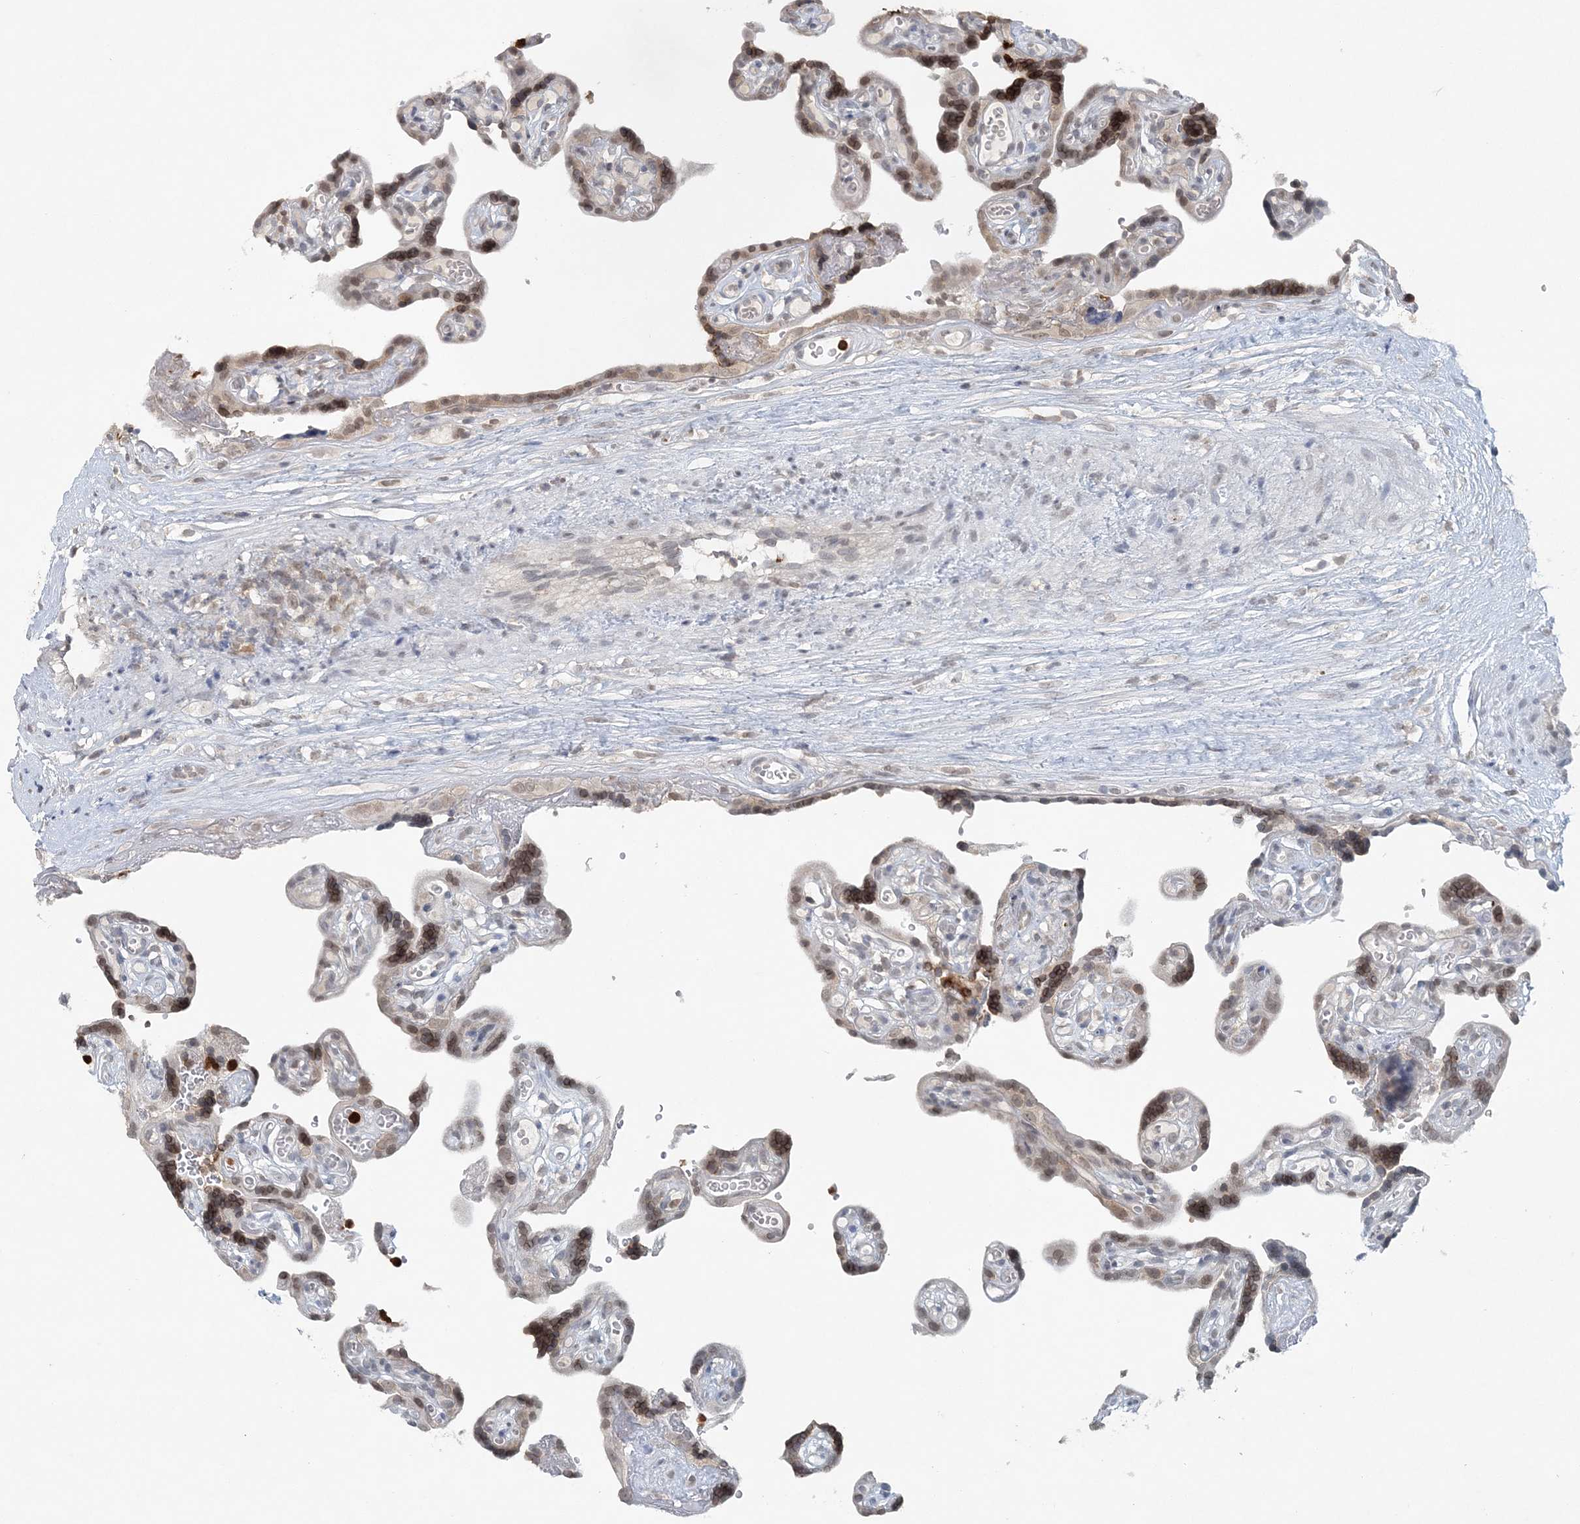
{"staining": {"intensity": "weak", "quantity": "25%-75%", "location": "cytoplasmic/membranous,nuclear"}, "tissue": "placenta", "cell_type": "Trophoblastic cells", "image_type": "normal", "snomed": [{"axis": "morphology", "description": "Normal tissue, NOS"}, {"axis": "topography", "description": "Placenta"}], "caption": "Immunohistochemistry (DAB (3,3'-diaminobenzidine)) staining of unremarkable human placenta exhibits weak cytoplasmic/membranous,nuclear protein staining in approximately 25%-75% of trophoblastic cells.", "gene": "NUP54", "patient": {"sex": "female", "age": 30}}